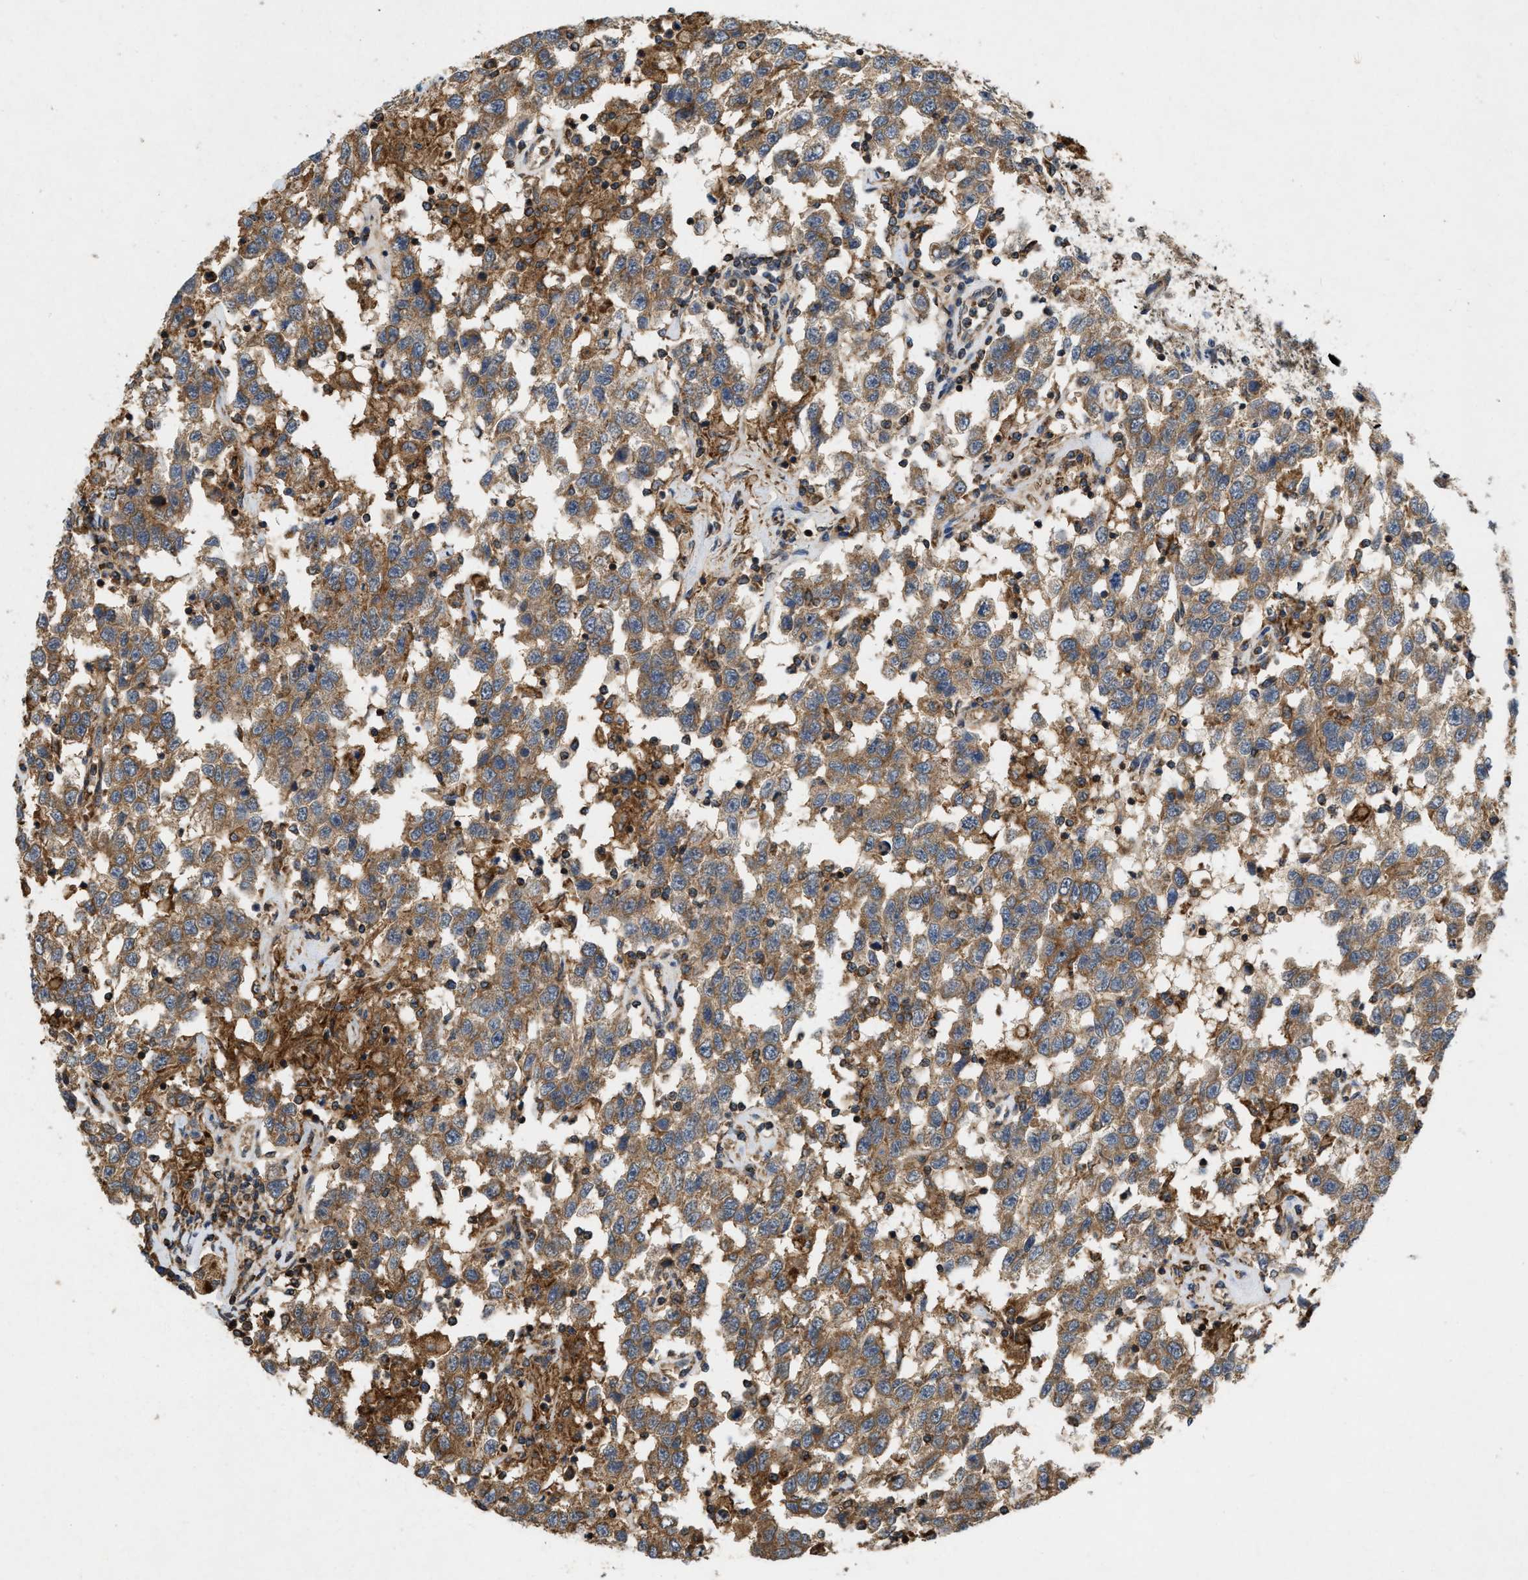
{"staining": {"intensity": "moderate", "quantity": ">75%", "location": "cytoplasmic/membranous"}, "tissue": "testis cancer", "cell_type": "Tumor cells", "image_type": "cancer", "snomed": [{"axis": "morphology", "description": "Seminoma, NOS"}, {"axis": "topography", "description": "Testis"}], "caption": "Immunohistochemical staining of human testis cancer exhibits moderate cytoplasmic/membranous protein expression in about >75% of tumor cells.", "gene": "GNB4", "patient": {"sex": "male", "age": 41}}